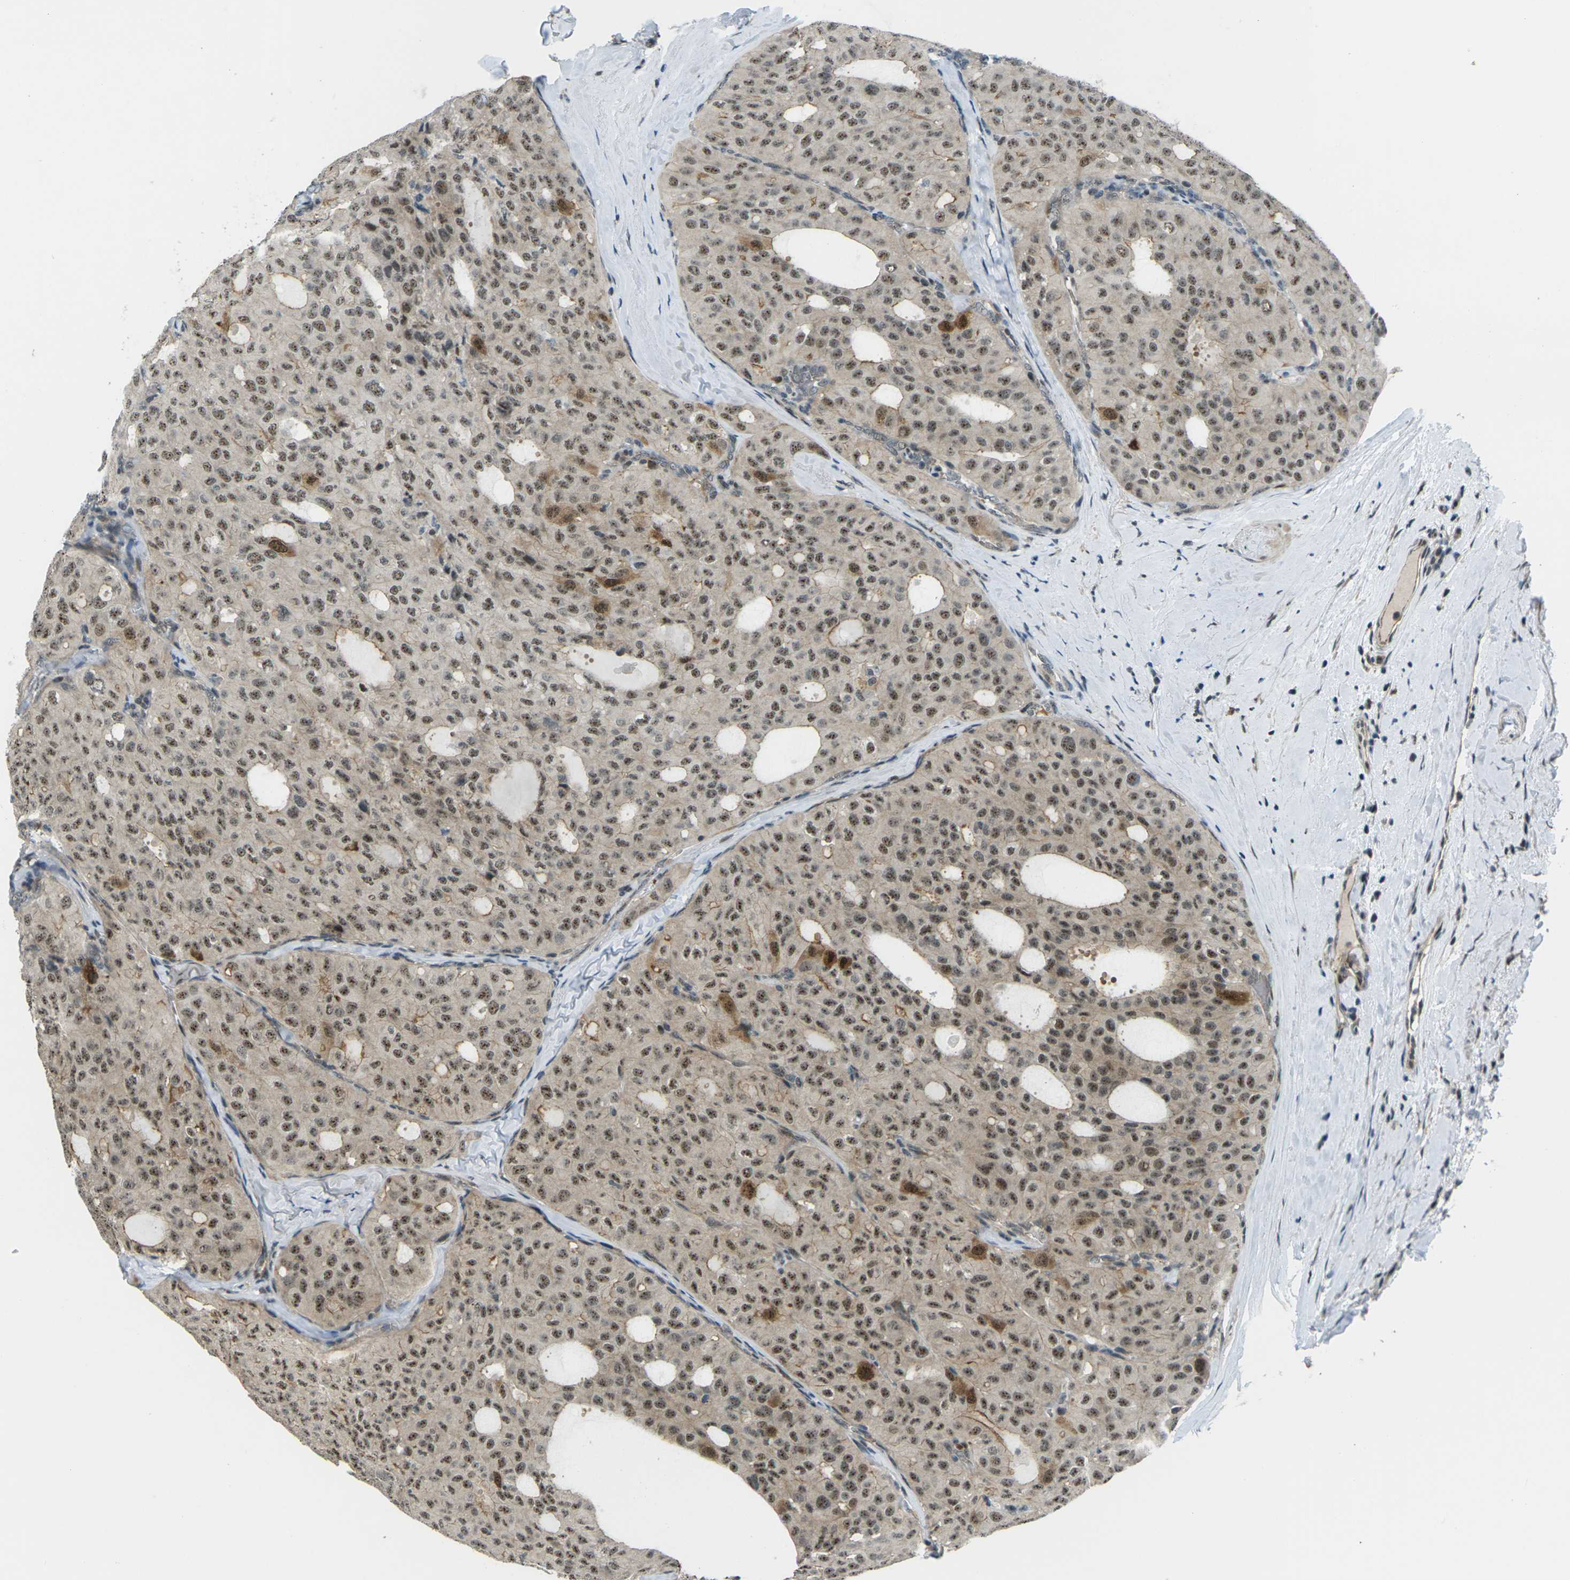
{"staining": {"intensity": "moderate", "quantity": ">75%", "location": "nuclear"}, "tissue": "thyroid cancer", "cell_type": "Tumor cells", "image_type": "cancer", "snomed": [{"axis": "morphology", "description": "Follicular adenoma carcinoma, NOS"}, {"axis": "topography", "description": "Thyroid gland"}], "caption": "The immunohistochemical stain highlights moderate nuclear staining in tumor cells of follicular adenoma carcinoma (thyroid) tissue.", "gene": "UBE2S", "patient": {"sex": "male", "age": 75}}